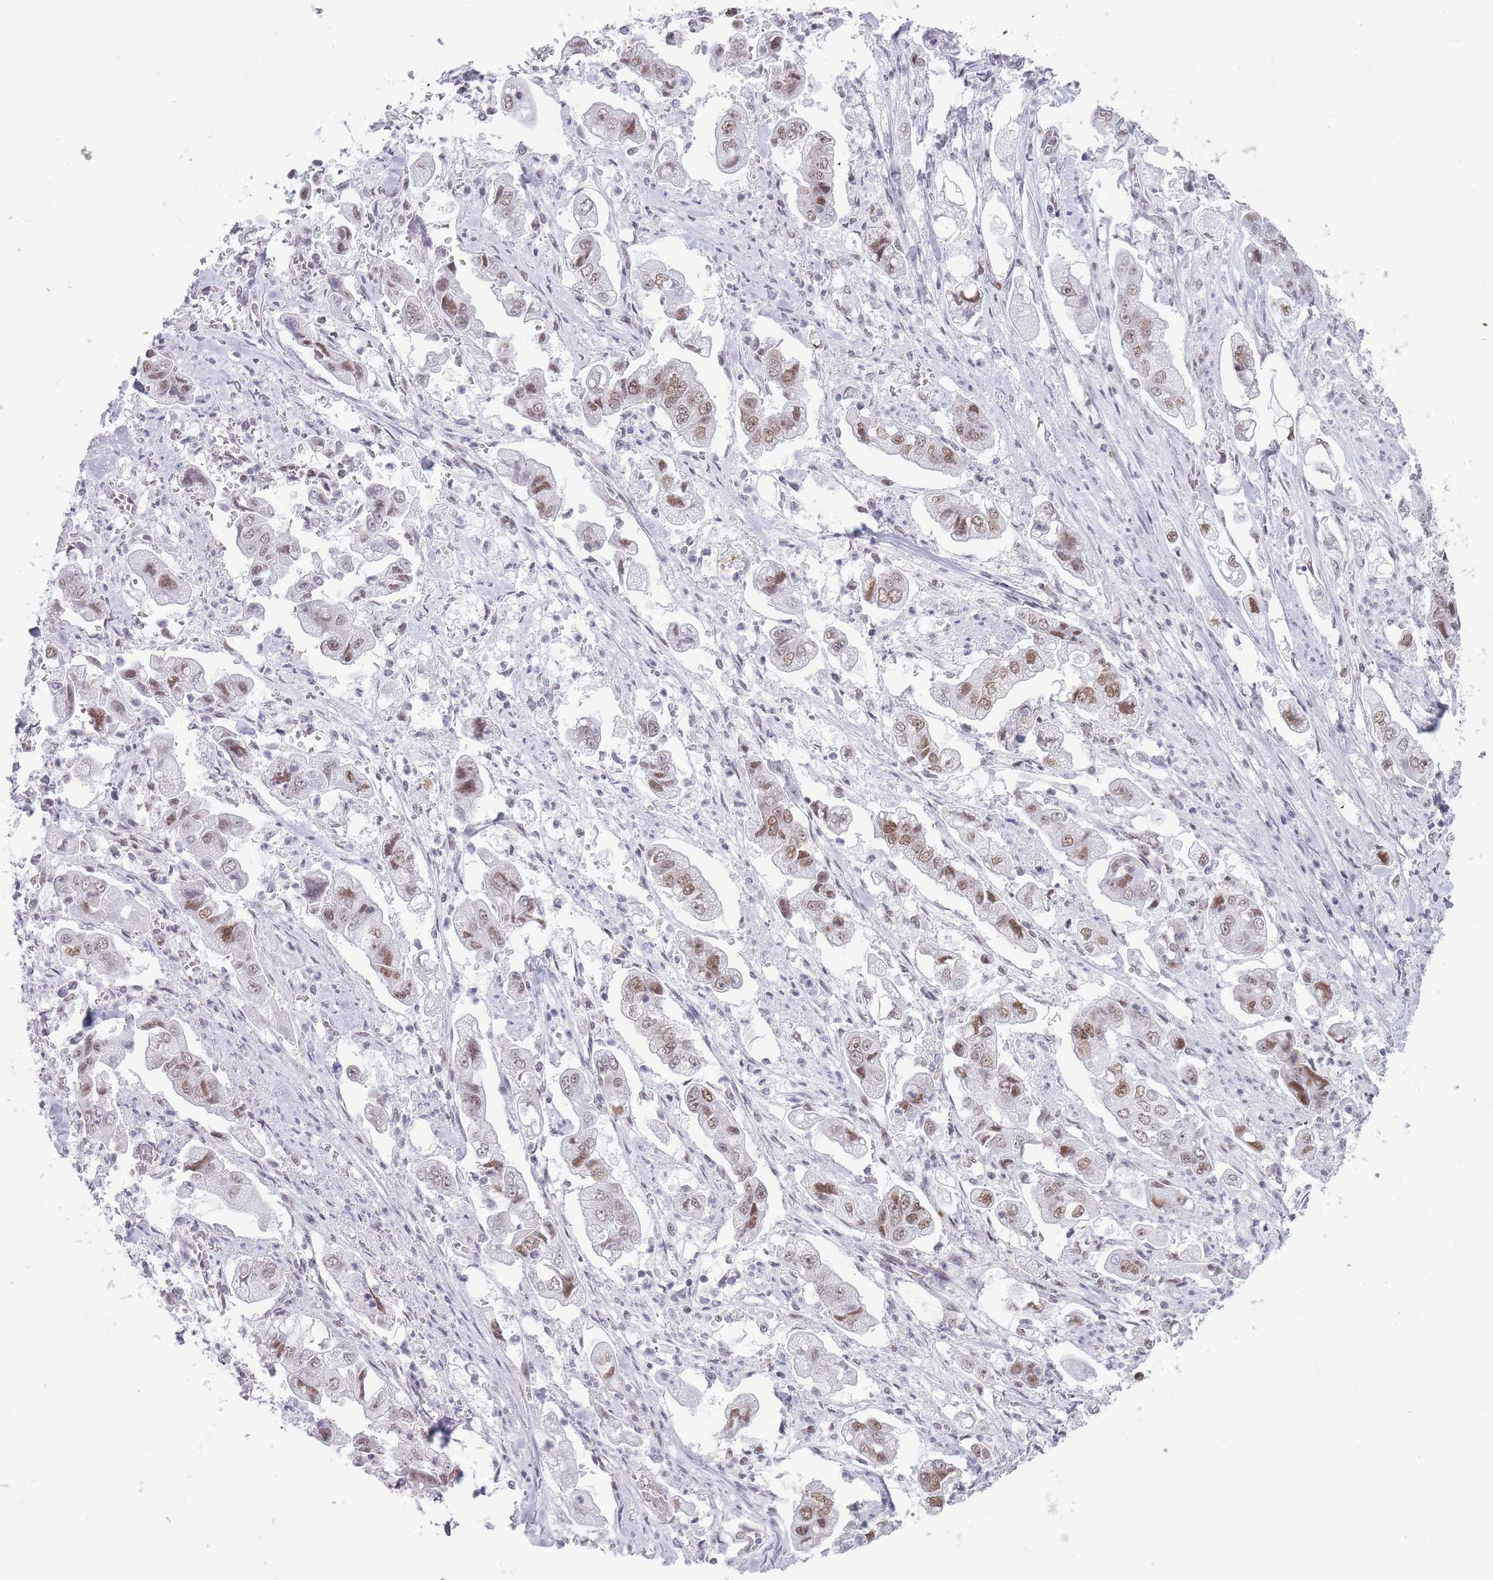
{"staining": {"intensity": "moderate", "quantity": ">75%", "location": "nuclear"}, "tissue": "stomach cancer", "cell_type": "Tumor cells", "image_type": "cancer", "snomed": [{"axis": "morphology", "description": "Adenocarcinoma, NOS"}, {"axis": "topography", "description": "Stomach"}], "caption": "DAB (3,3'-diaminobenzidine) immunohistochemical staining of human stomach cancer exhibits moderate nuclear protein expression in approximately >75% of tumor cells.", "gene": "HNRNPUL1", "patient": {"sex": "male", "age": 62}}